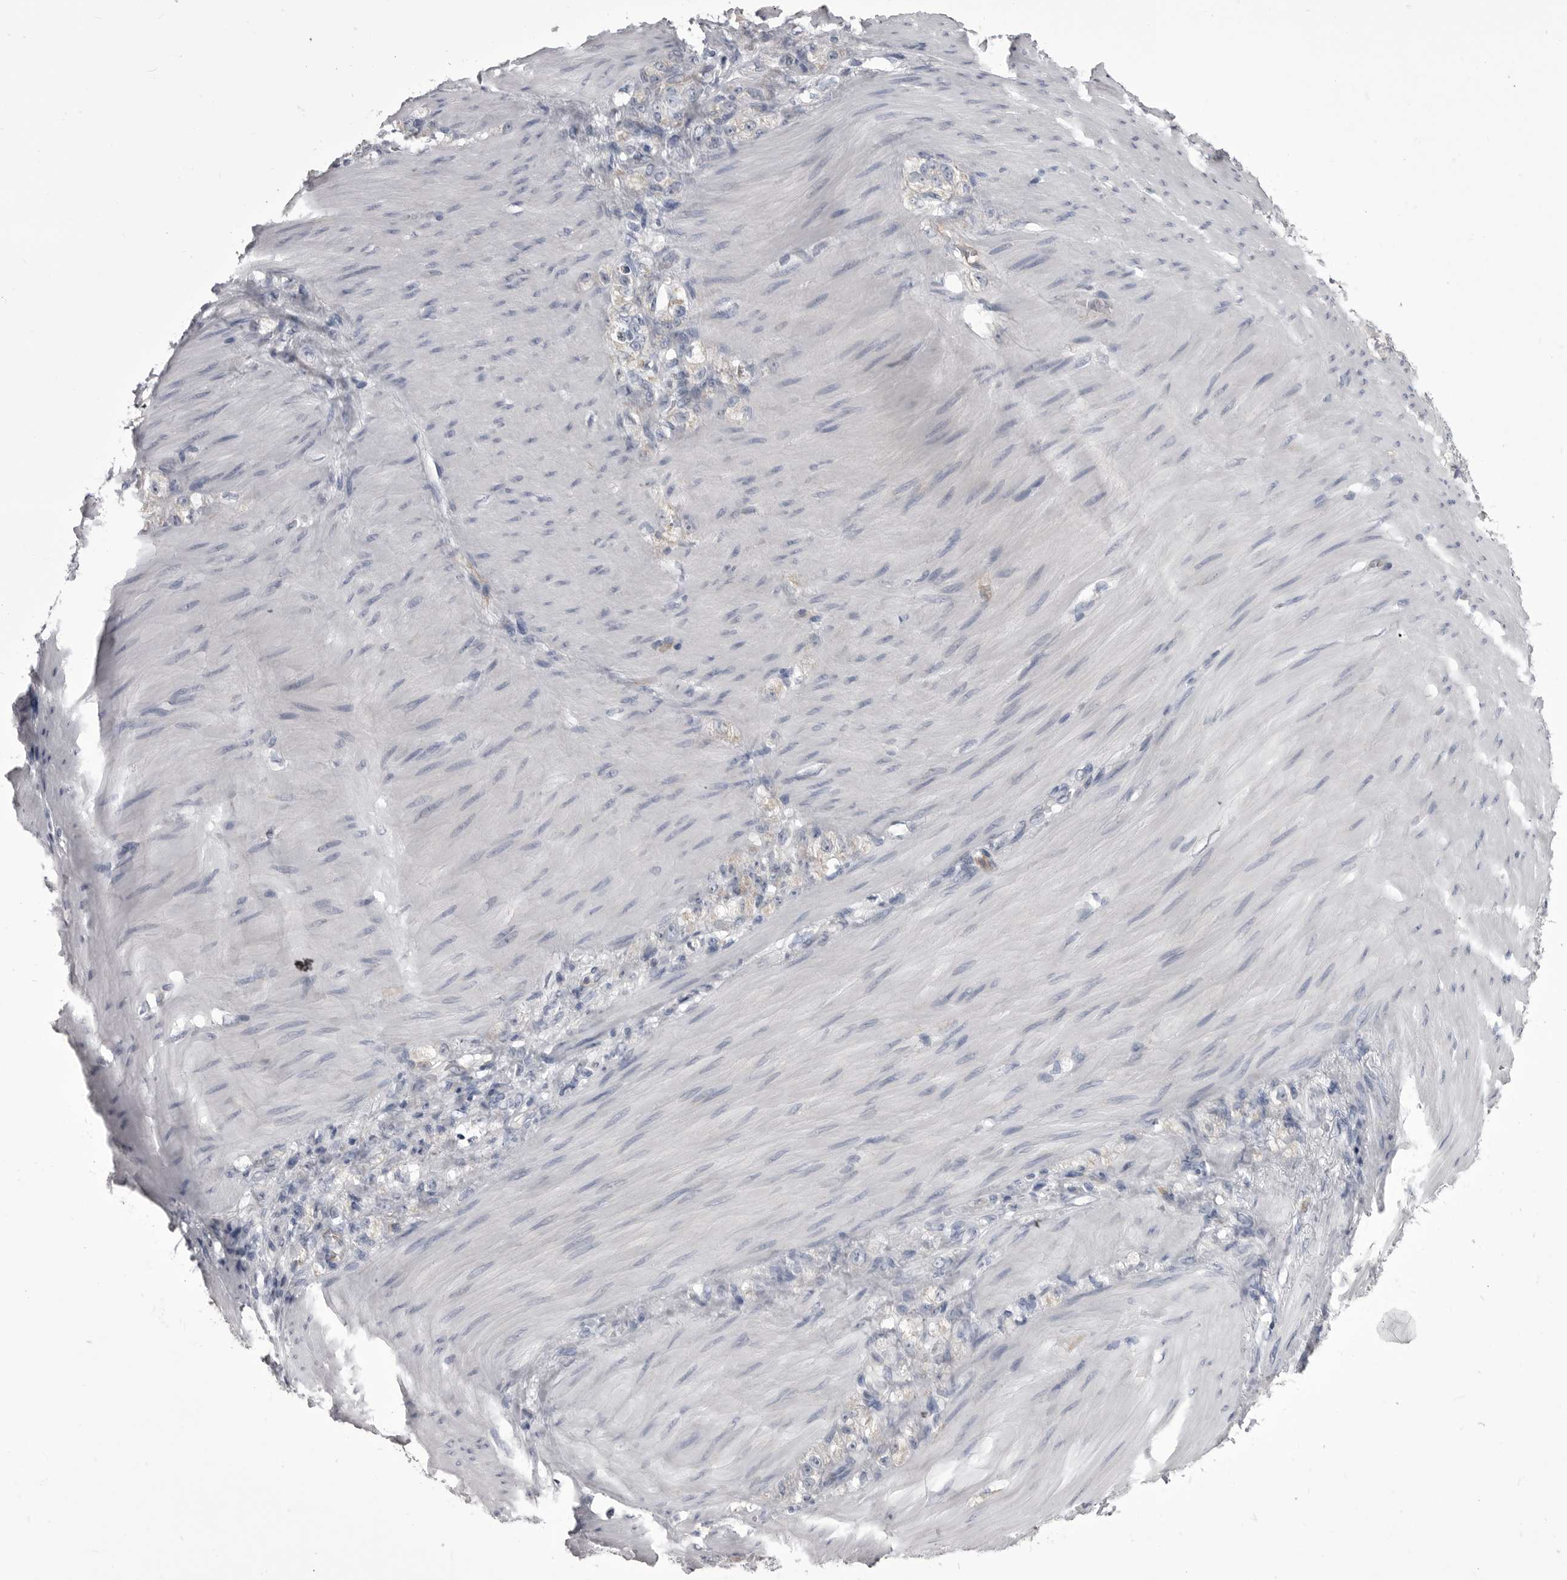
{"staining": {"intensity": "negative", "quantity": "none", "location": "none"}, "tissue": "stomach cancer", "cell_type": "Tumor cells", "image_type": "cancer", "snomed": [{"axis": "morphology", "description": "Normal tissue, NOS"}, {"axis": "morphology", "description": "Adenocarcinoma, NOS"}, {"axis": "topography", "description": "Stomach"}], "caption": "Photomicrograph shows no significant protein staining in tumor cells of stomach adenocarcinoma.", "gene": "OPLAH", "patient": {"sex": "male", "age": 82}}